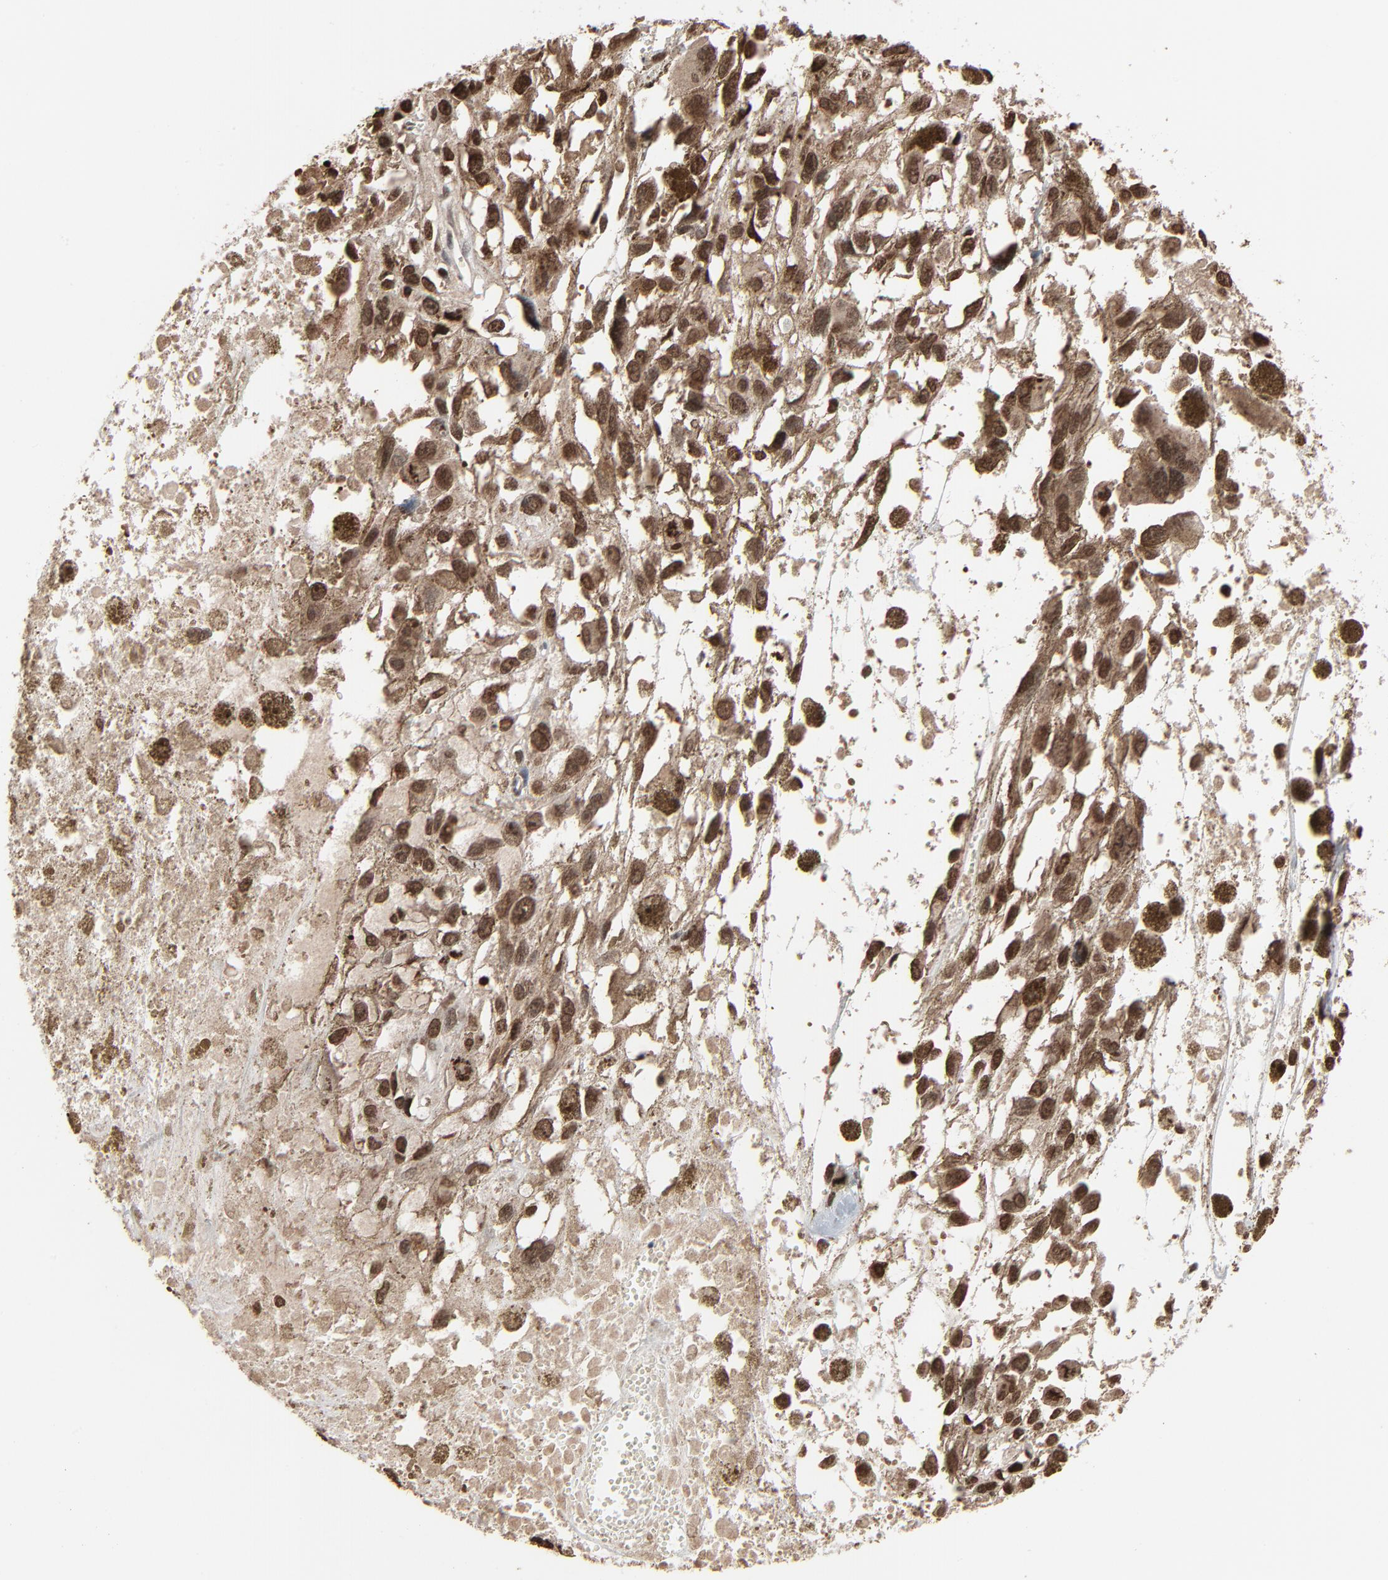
{"staining": {"intensity": "strong", "quantity": ">75%", "location": "nuclear"}, "tissue": "melanoma", "cell_type": "Tumor cells", "image_type": "cancer", "snomed": [{"axis": "morphology", "description": "Malignant melanoma, Metastatic site"}, {"axis": "topography", "description": "Lymph node"}], "caption": "Human melanoma stained for a protein (brown) shows strong nuclear positive staining in about >75% of tumor cells.", "gene": "RPS6KA3", "patient": {"sex": "male", "age": 59}}